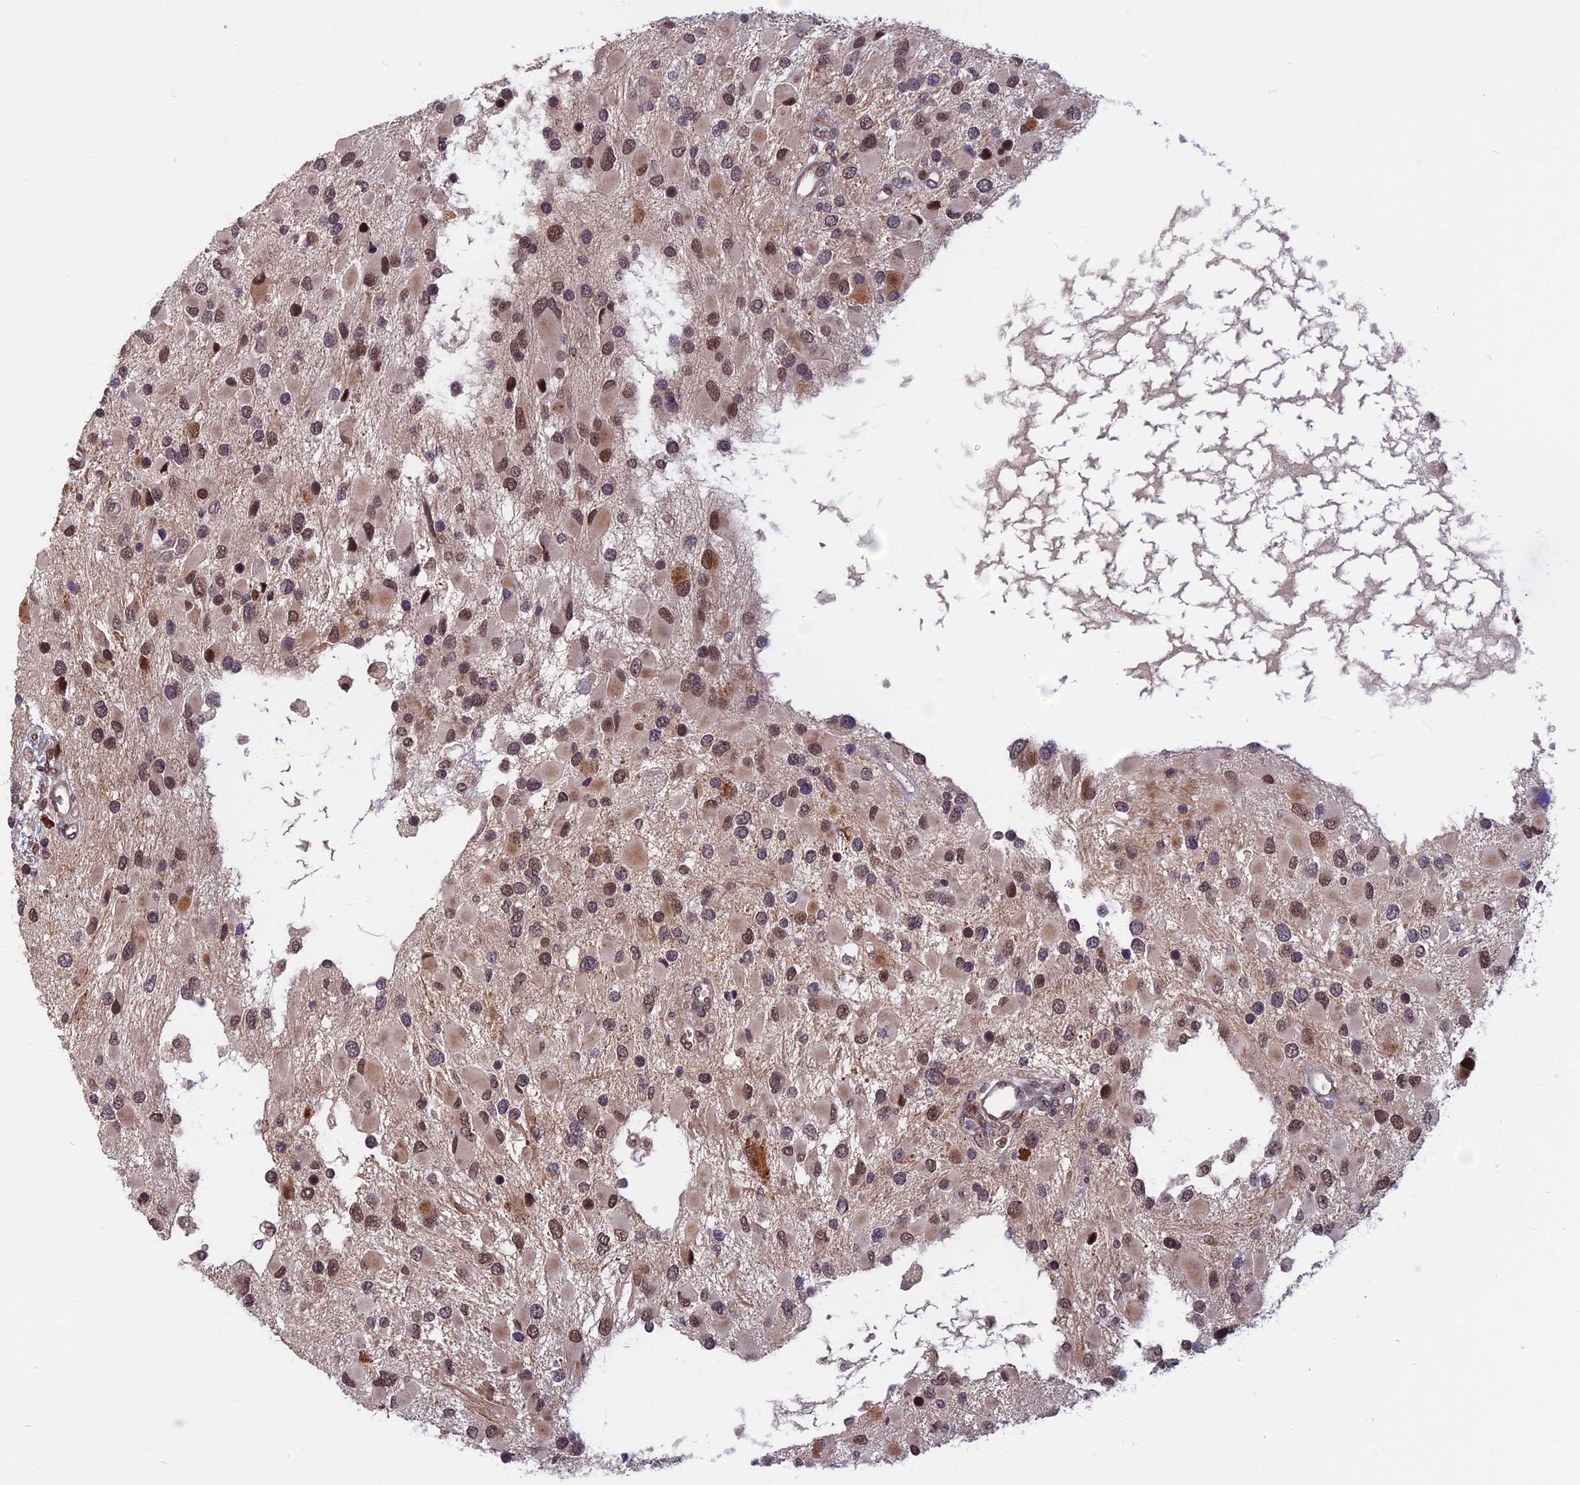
{"staining": {"intensity": "moderate", "quantity": ">75%", "location": "nuclear"}, "tissue": "glioma", "cell_type": "Tumor cells", "image_type": "cancer", "snomed": [{"axis": "morphology", "description": "Glioma, malignant, High grade"}, {"axis": "topography", "description": "Brain"}], "caption": "Immunohistochemical staining of glioma shows medium levels of moderate nuclear protein staining in about >75% of tumor cells.", "gene": "CCDC113", "patient": {"sex": "male", "age": 53}}